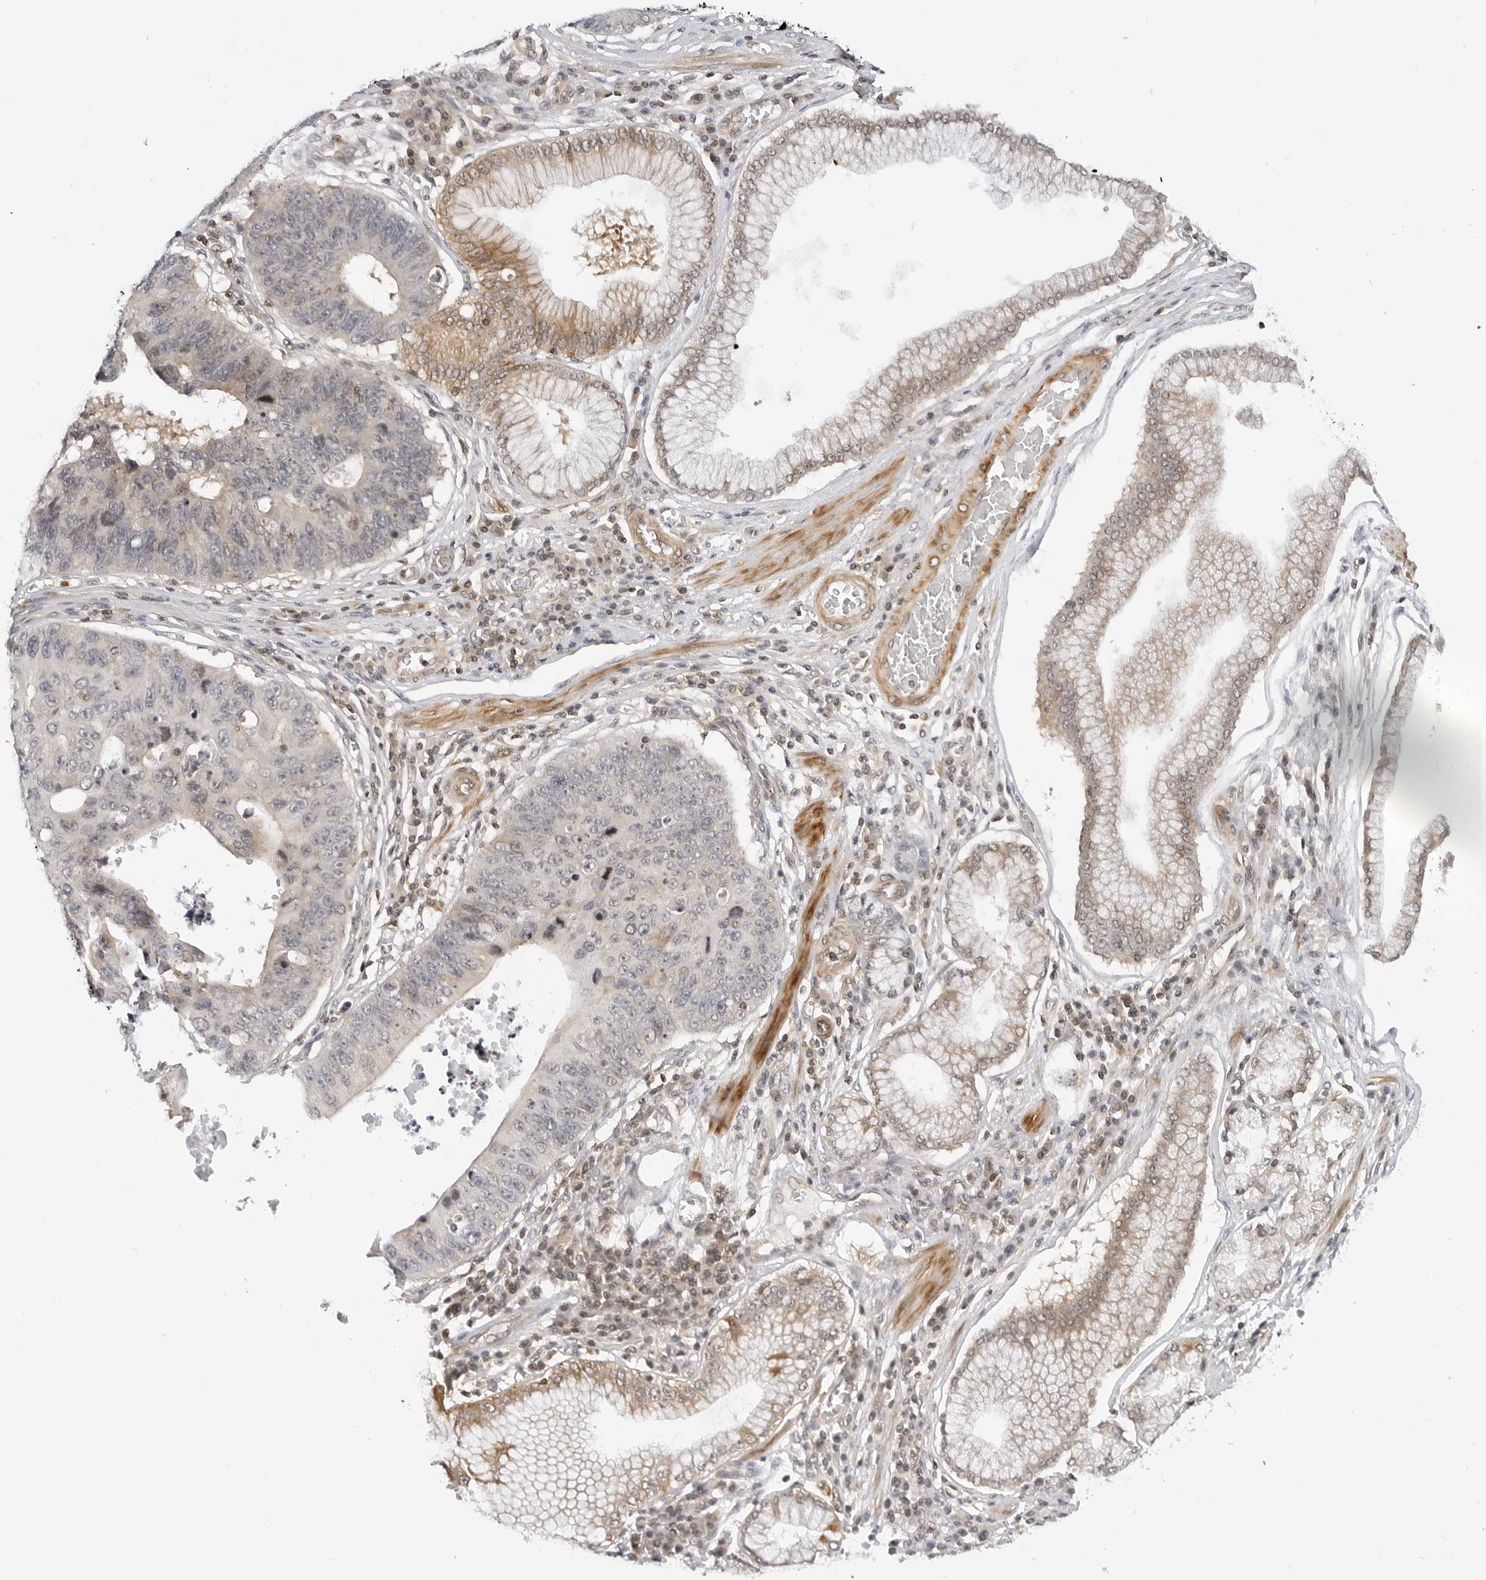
{"staining": {"intensity": "negative", "quantity": "none", "location": "none"}, "tissue": "stomach cancer", "cell_type": "Tumor cells", "image_type": "cancer", "snomed": [{"axis": "morphology", "description": "Adenocarcinoma, NOS"}, {"axis": "topography", "description": "Stomach"}], "caption": "Tumor cells show no significant protein positivity in stomach cancer.", "gene": "MAP2K5", "patient": {"sex": "male", "age": 59}}